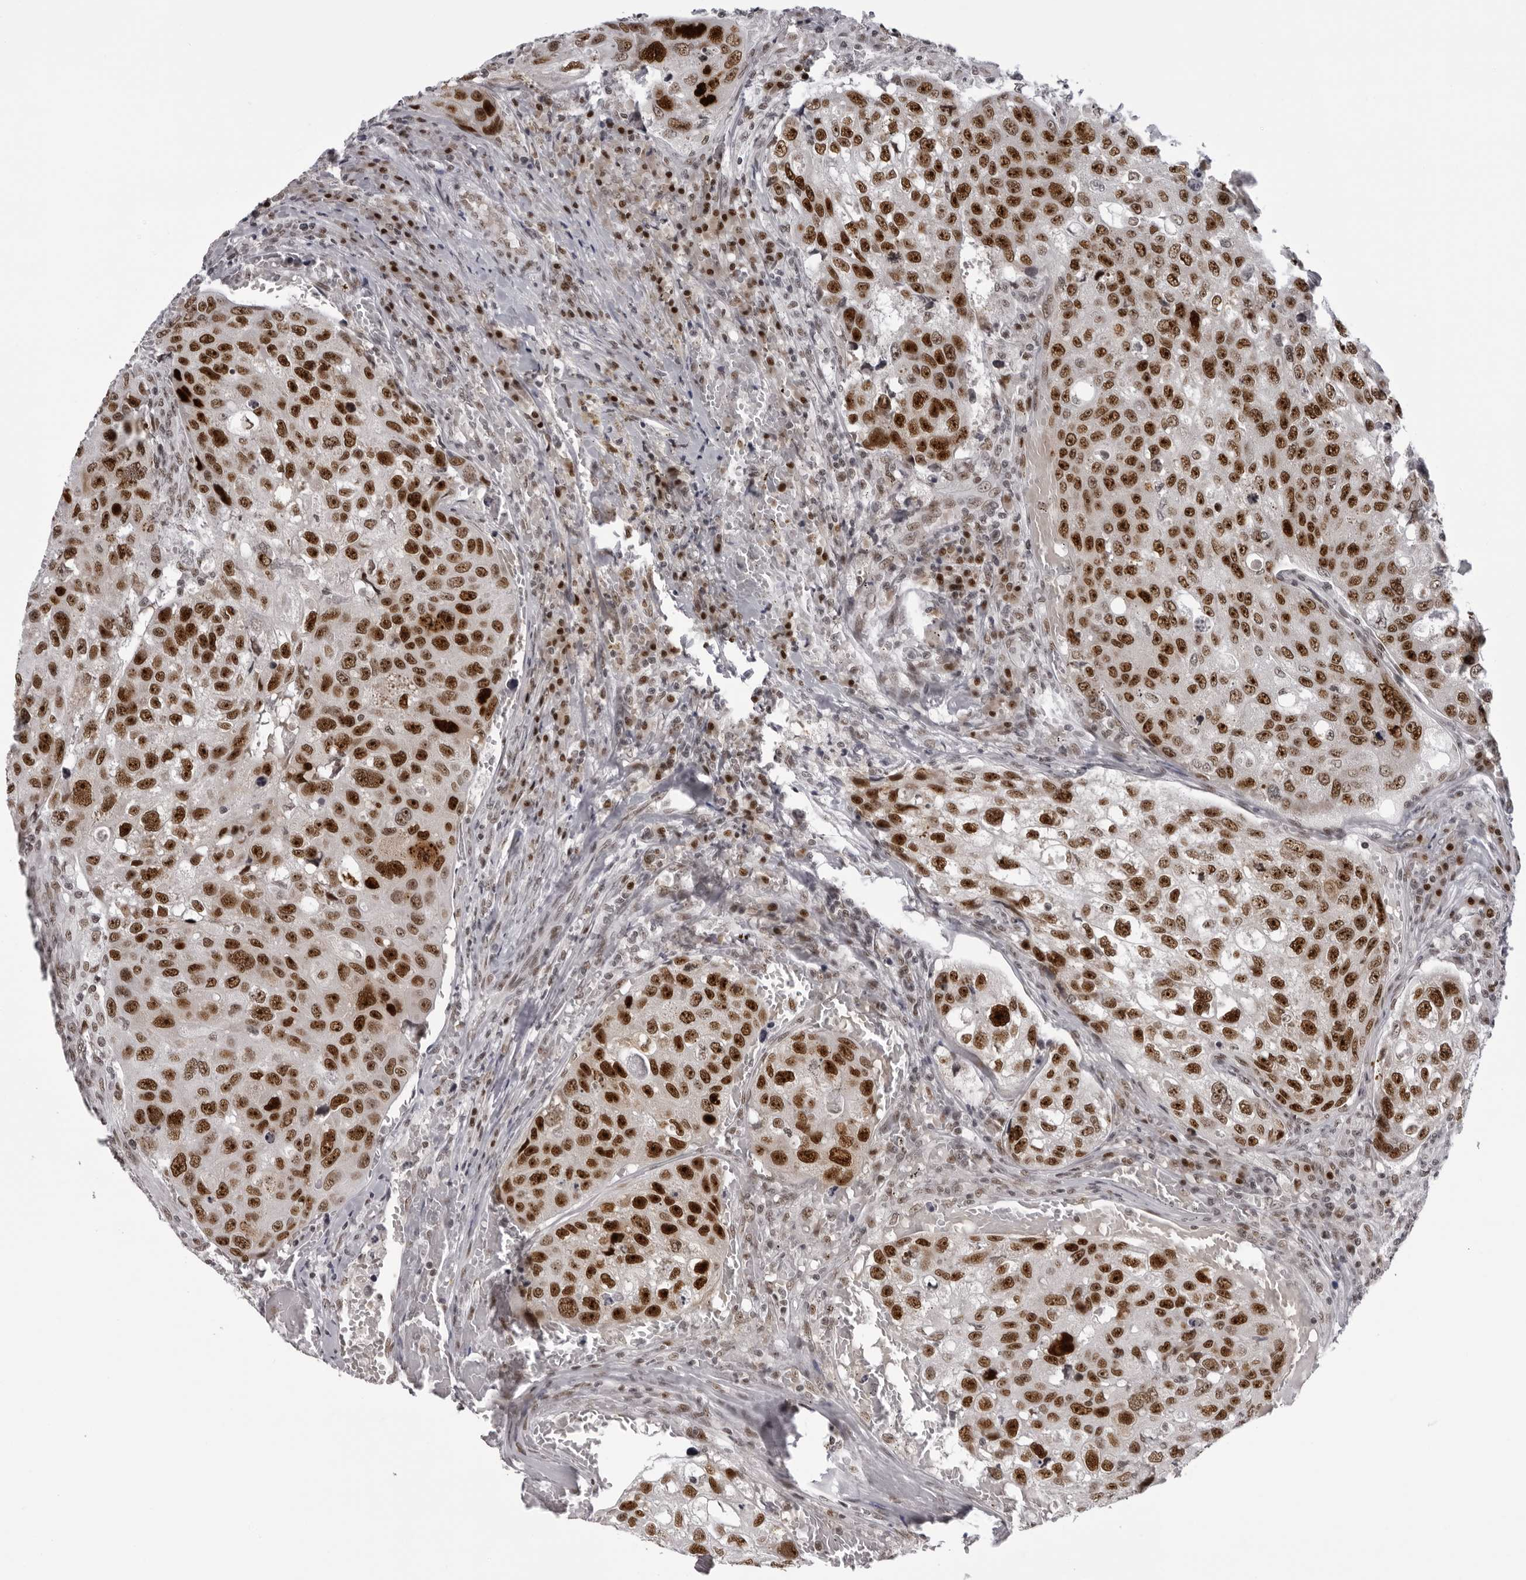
{"staining": {"intensity": "strong", "quantity": ">75%", "location": "nuclear"}, "tissue": "urothelial cancer", "cell_type": "Tumor cells", "image_type": "cancer", "snomed": [{"axis": "morphology", "description": "Urothelial carcinoma, High grade"}, {"axis": "topography", "description": "Lymph node"}, {"axis": "topography", "description": "Urinary bladder"}], "caption": "High-power microscopy captured an immunohistochemistry (IHC) photomicrograph of urothelial cancer, revealing strong nuclear positivity in about >75% of tumor cells. The staining was performed using DAB to visualize the protein expression in brown, while the nuclei were stained in blue with hematoxylin (Magnification: 20x).", "gene": "HEXIM2", "patient": {"sex": "male", "age": 51}}